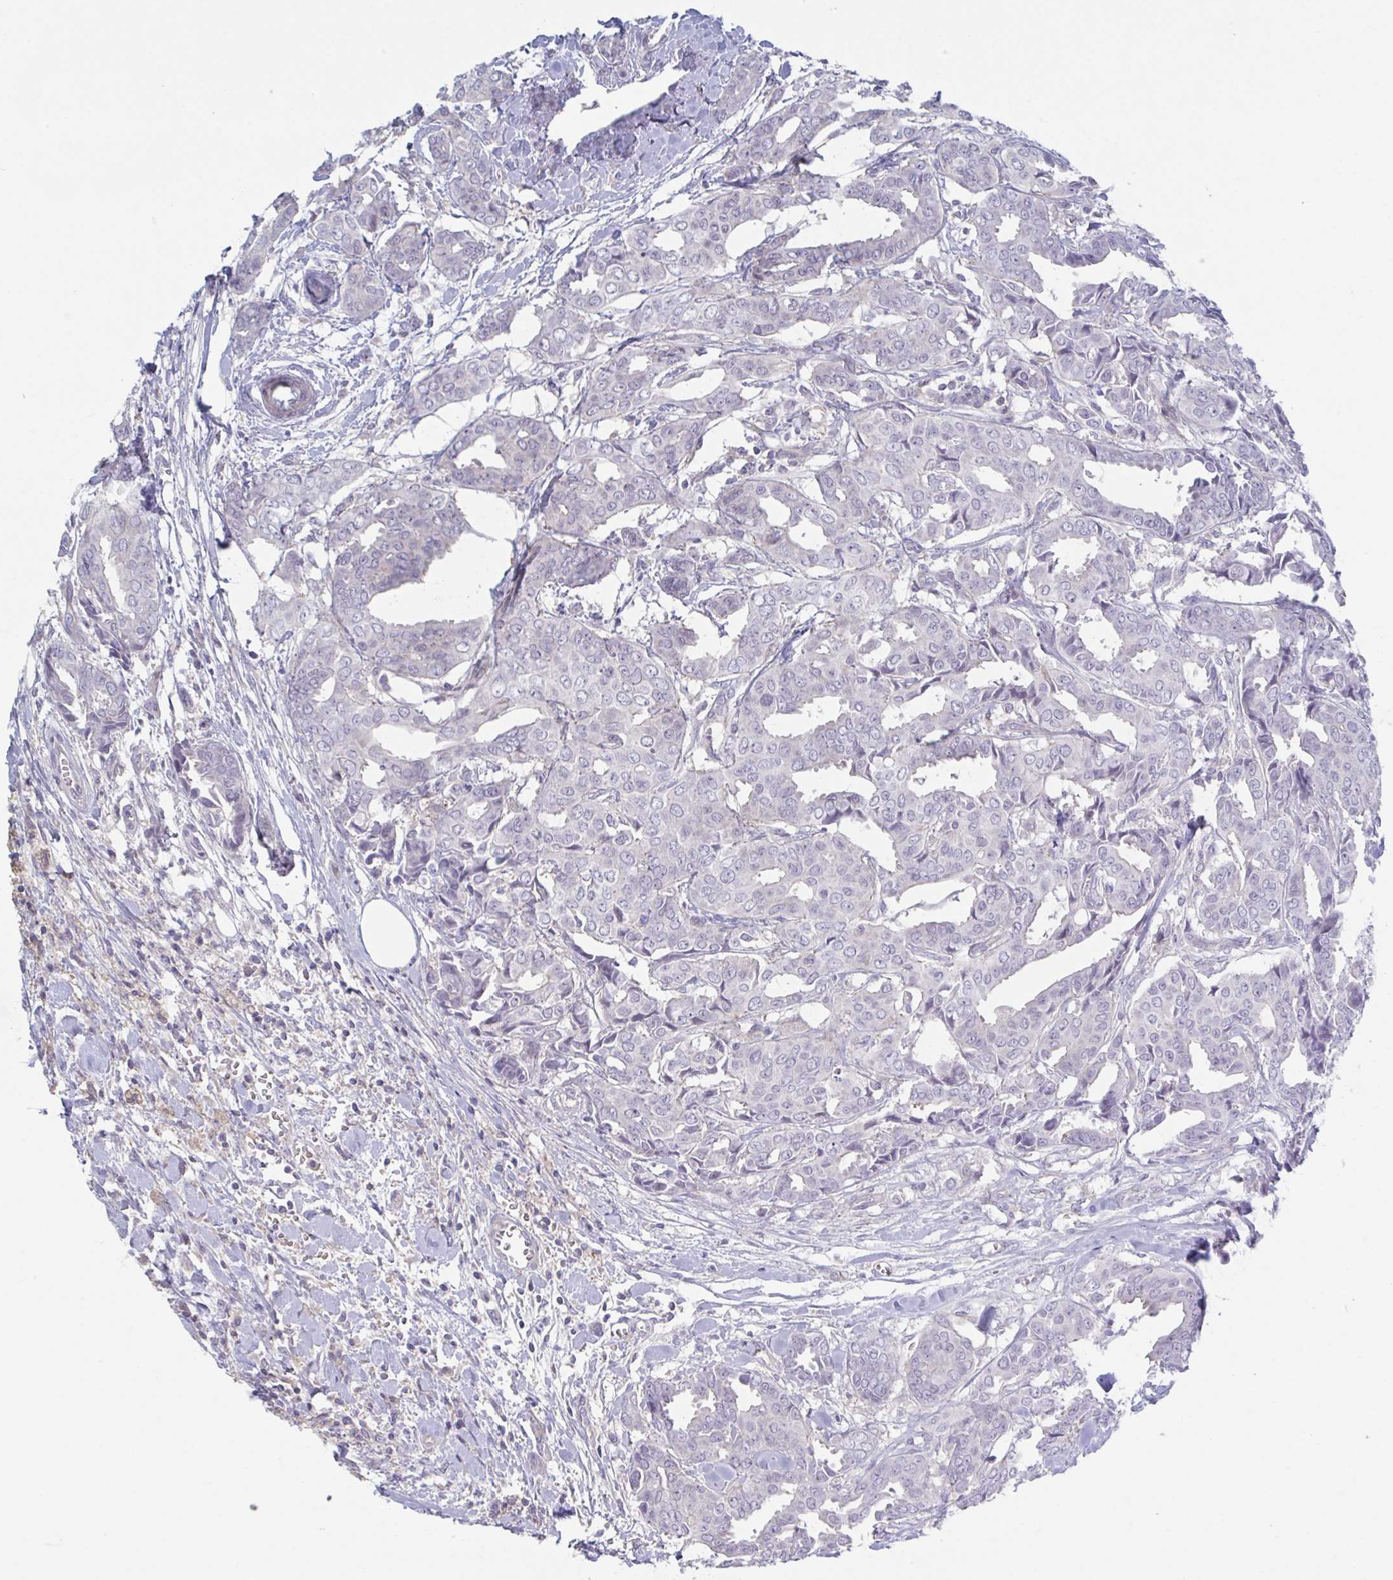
{"staining": {"intensity": "negative", "quantity": "none", "location": "none"}, "tissue": "breast cancer", "cell_type": "Tumor cells", "image_type": "cancer", "snomed": [{"axis": "morphology", "description": "Duct carcinoma"}, {"axis": "topography", "description": "Breast"}], "caption": "Invasive ductal carcinoma (breast) stained for a protein using IHC demonstrates no expression tumor cells.", "gene": "STK26", "patient": {"sex": "female", "age": 45}}